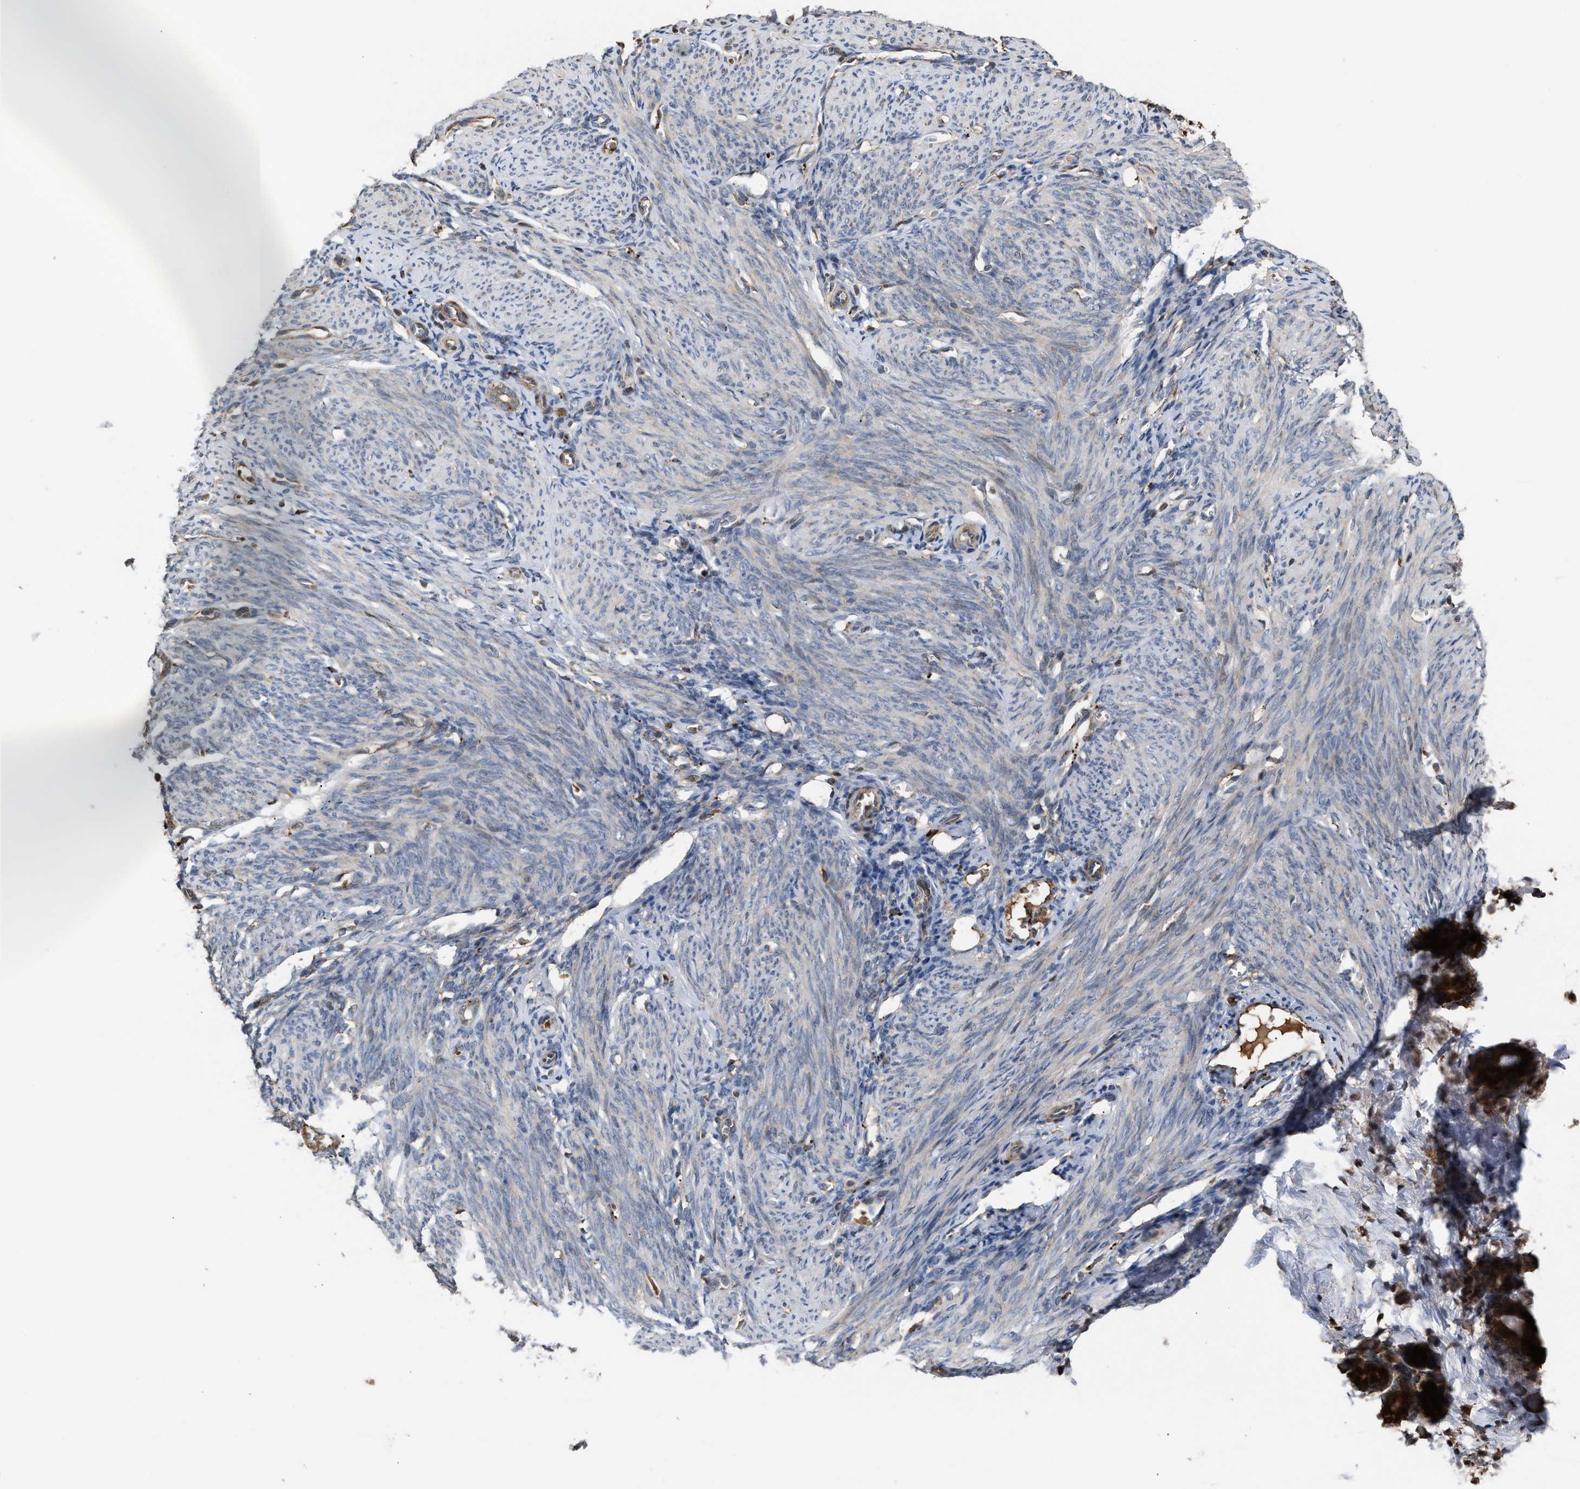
{"staining": {"intensity": "negative", "quantity": "none", "location": "none"}, "tissue": "endometrium", "cell_type": "Cells in endometrial stroma", "image_type": "normal", "snomed": [{"axis": "morphology", "description": "Normal tissue, NOS"}, {"axis": "morphology", "description": "Adenocarcinoma, NOS"}, {"axis": "topography", "description": "Endometrium"}], "caption": "This is an immunohistochemistry image of normal human endometrium. There is no staining in cells in endometrial stroma.", "gene": "ELMO3", "patient": {"sex": "female", "age": 57}}